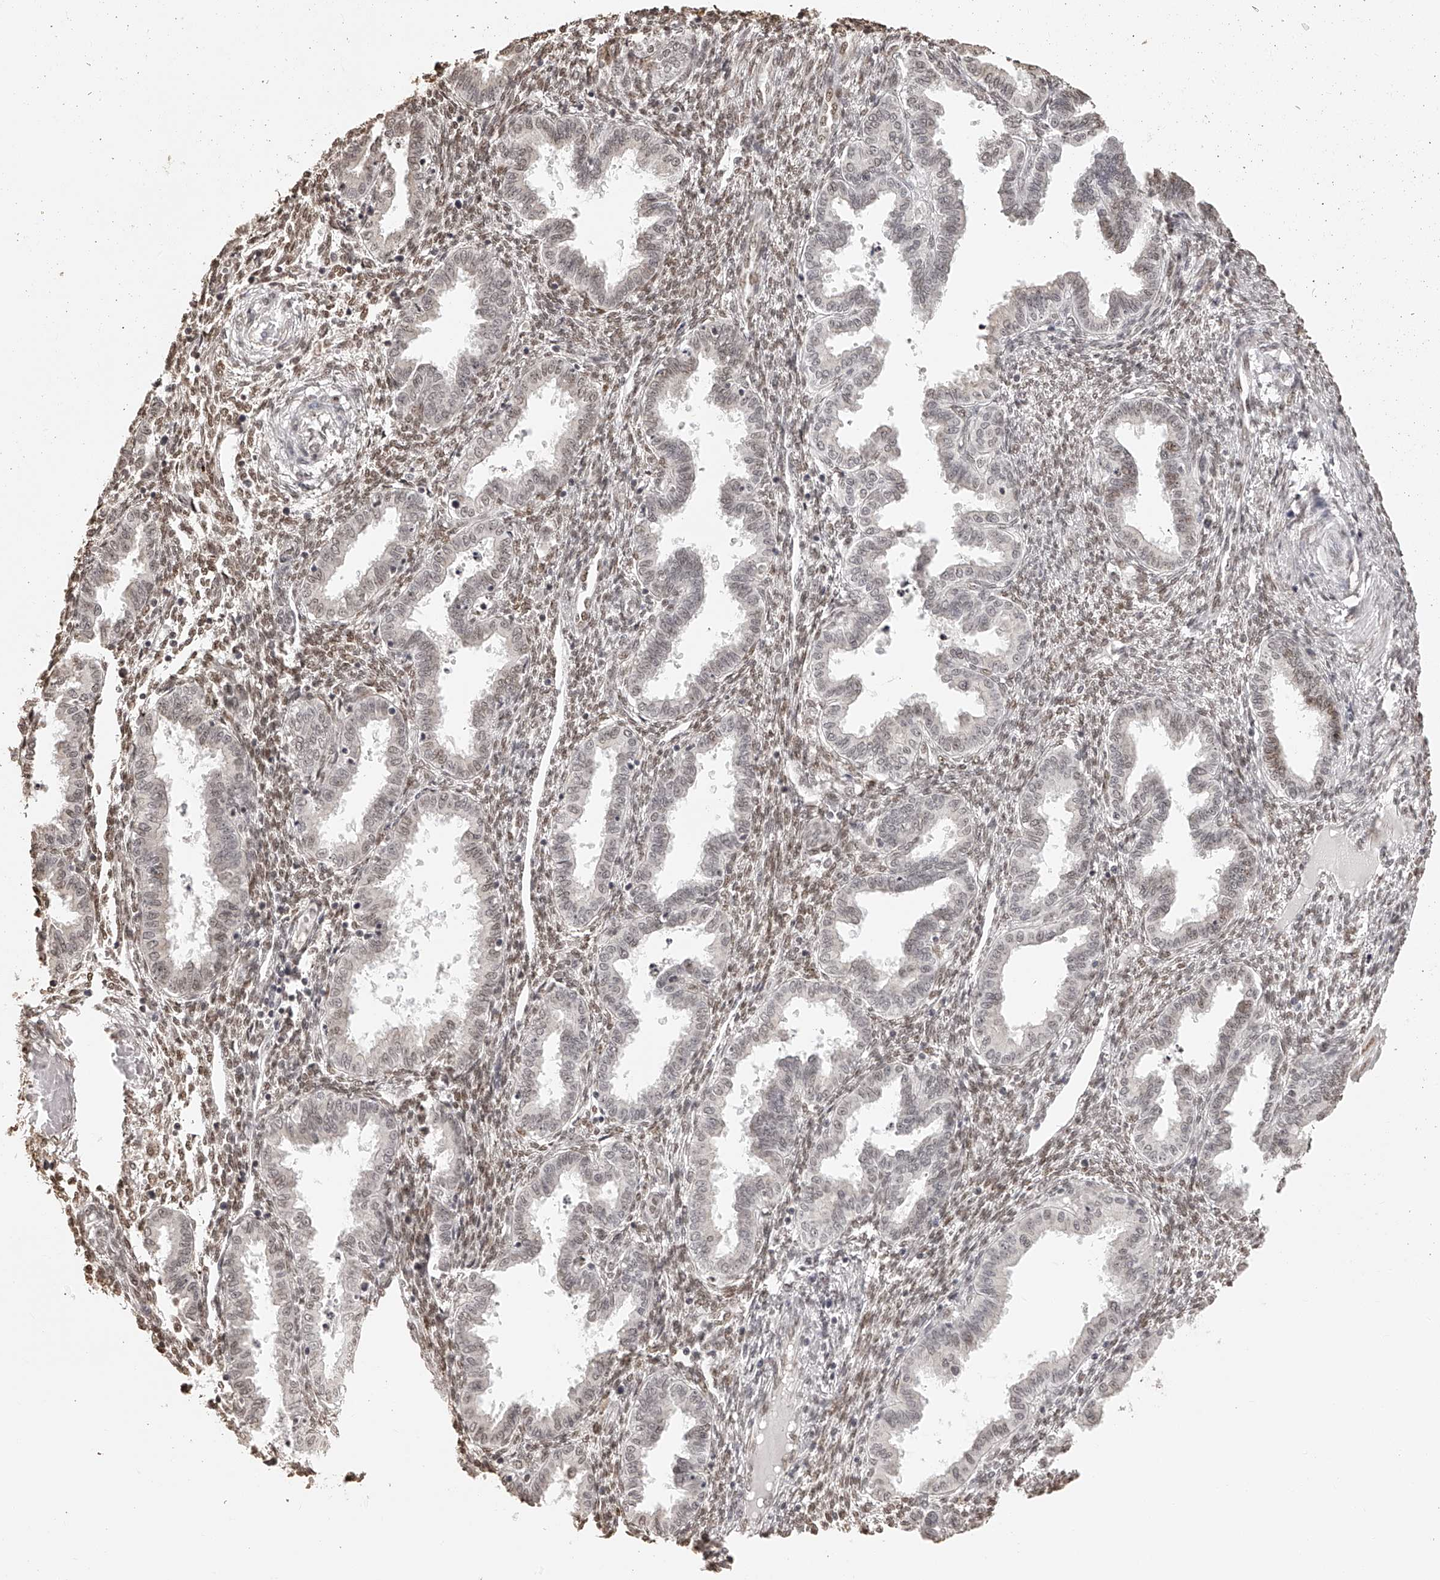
{"staining": {"intensity": "moderate", "quantity": ">75%", "location": "nuclear"}, "tissue": "endometrium", "cell_type": "Cells in endometrial stroma", "image_type": "normal", "snomed": [{"axis": "morphology", "description": "Normal tissue, NOS"}, {"axis": "topography", "description": "Endometrium"}], "caption": "Human endometrium stained with a brown dye shows moderate nuclear positive positivity in approximately >75% of cells in endometrial stroma.", "gene": "ZNF503", "patient": {"sex": "female", "age": 33}}